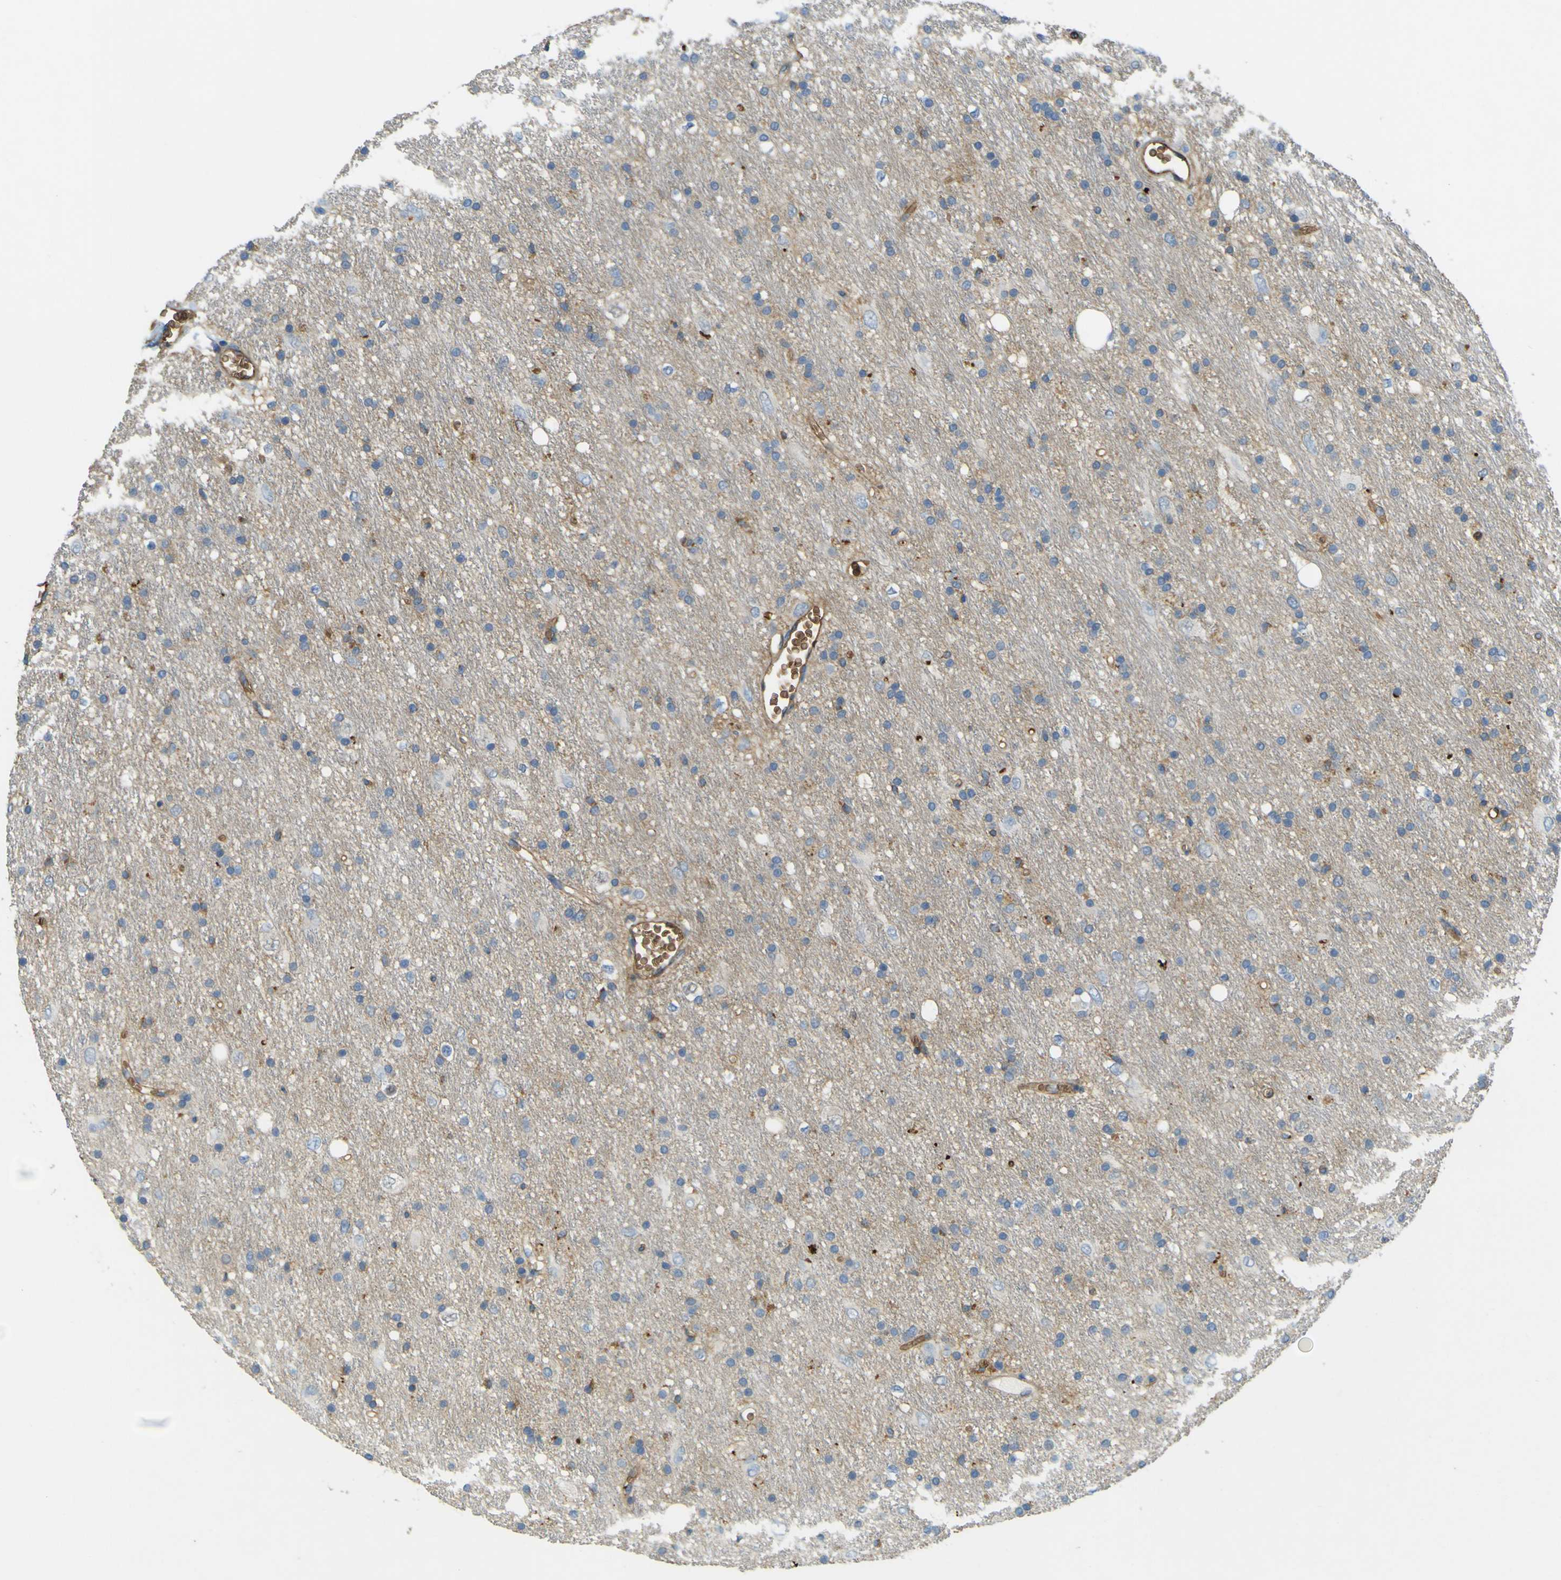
{"staining": {"intensity": "moderate", "quantity": "<25%", "location": "cytoplasmic/membranous"}, "tissue": "glioma", "cell_type": "Tumor cells", "image_type": "cancer", "snomed": [{"axis": "morphology", "description": "Glioma, malignant, Low grade"}, {"axis": "topography", "description": "Brain"}], "caption": "Human glioma stained for a protein (brown) shows moderate cytoplasmic/membranous positive expression in approximately <25% of tumor cells.", "gene": "PLXDC1", "patient": {"sex": "male", "age": 77}}